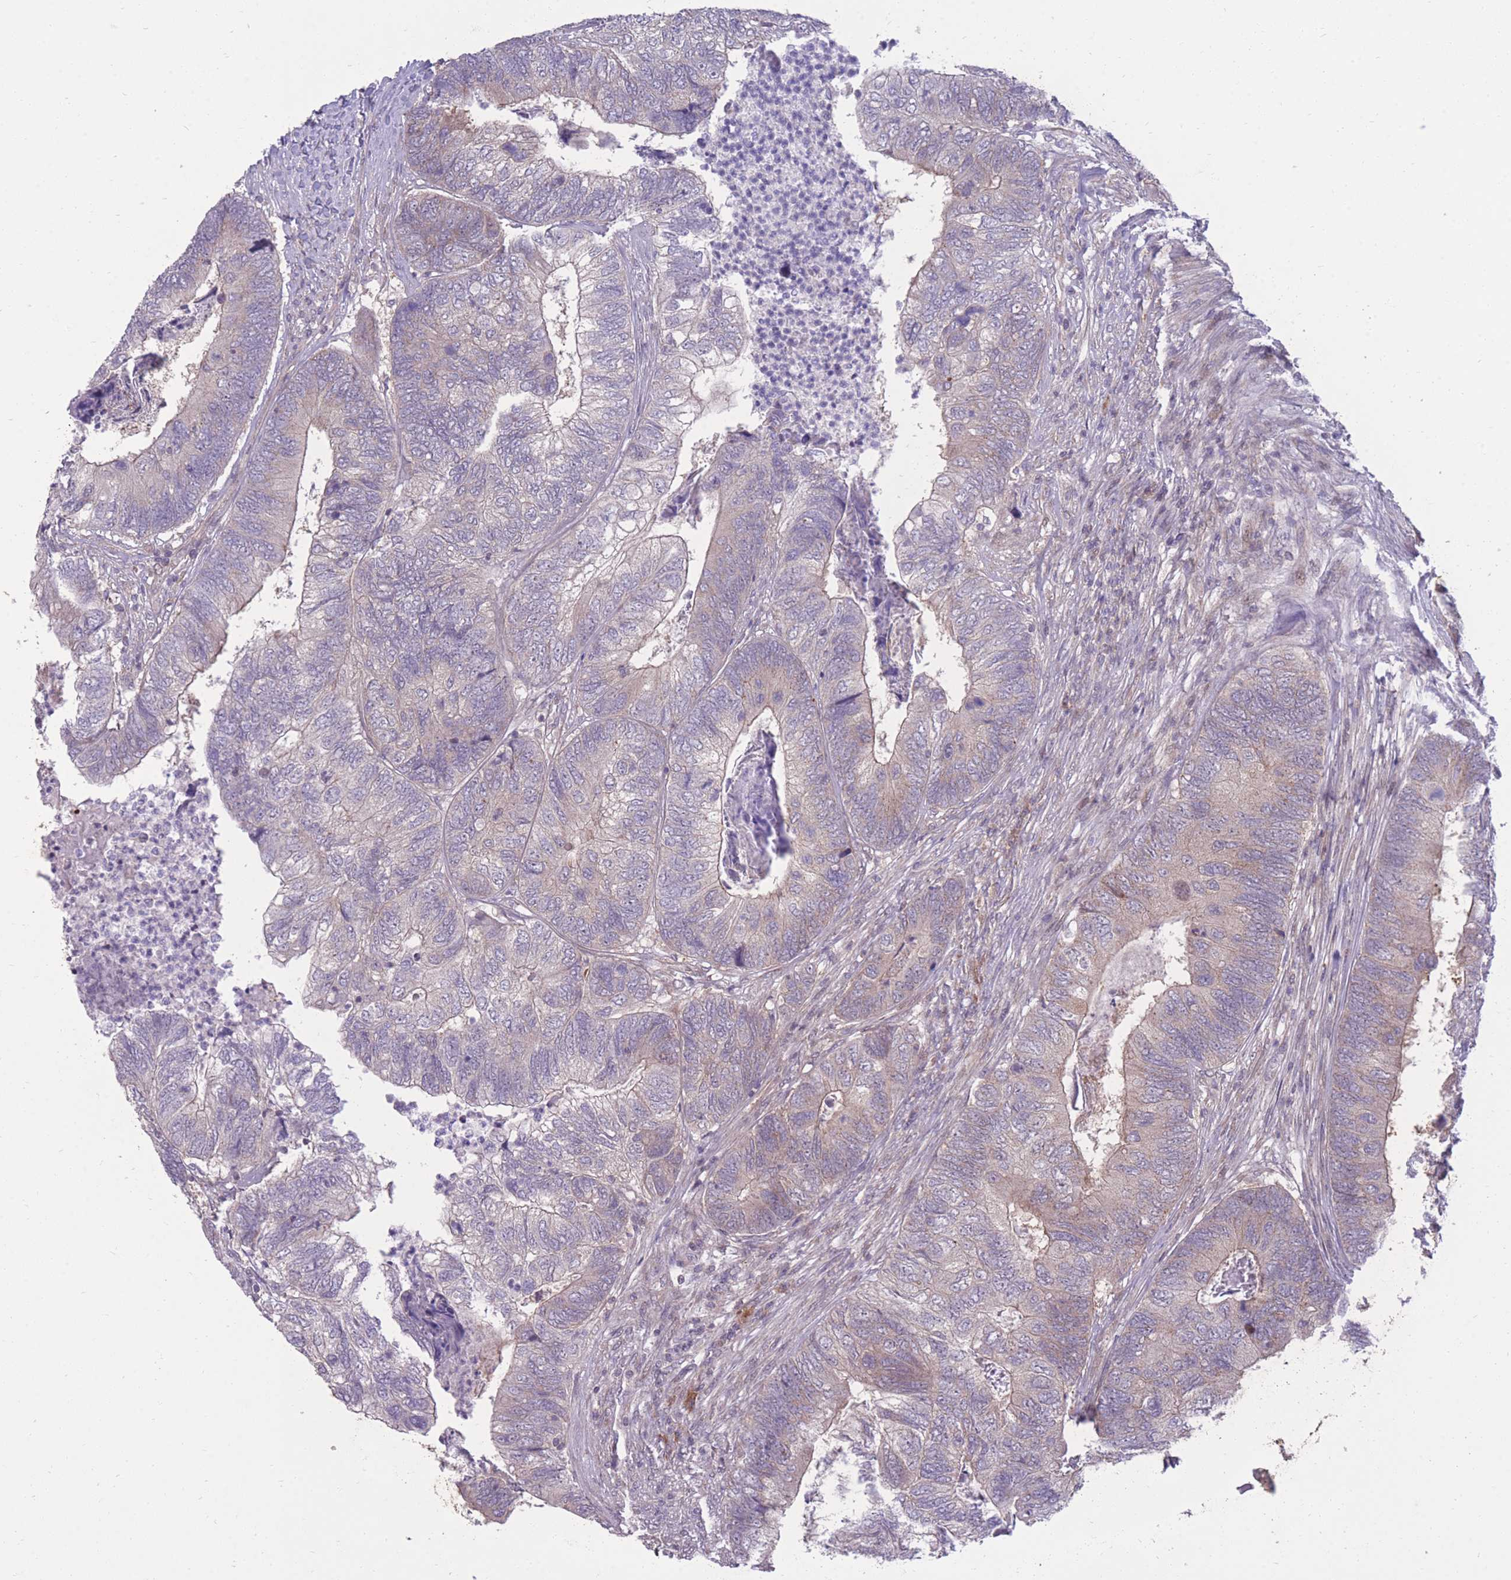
{"staining": {"intensity": "weak", "quantity": "<25%", "location": "cytoplasmic/membranous"}, "tissue": "colorectal cancer", "cell_type": "Tumor cells", "image_type": "cancer", "snomed": [{"axis": "morphology", "description": "Adenocarcinoma, NOS"}, {"axis": "topography", "description": "Colon"}], "caption": "Tumor cells are negative for protein expression in human colorectal adenocarcinoma.", "gene": "RIC8A", "patient": {"sex": "female", "age": 67}}